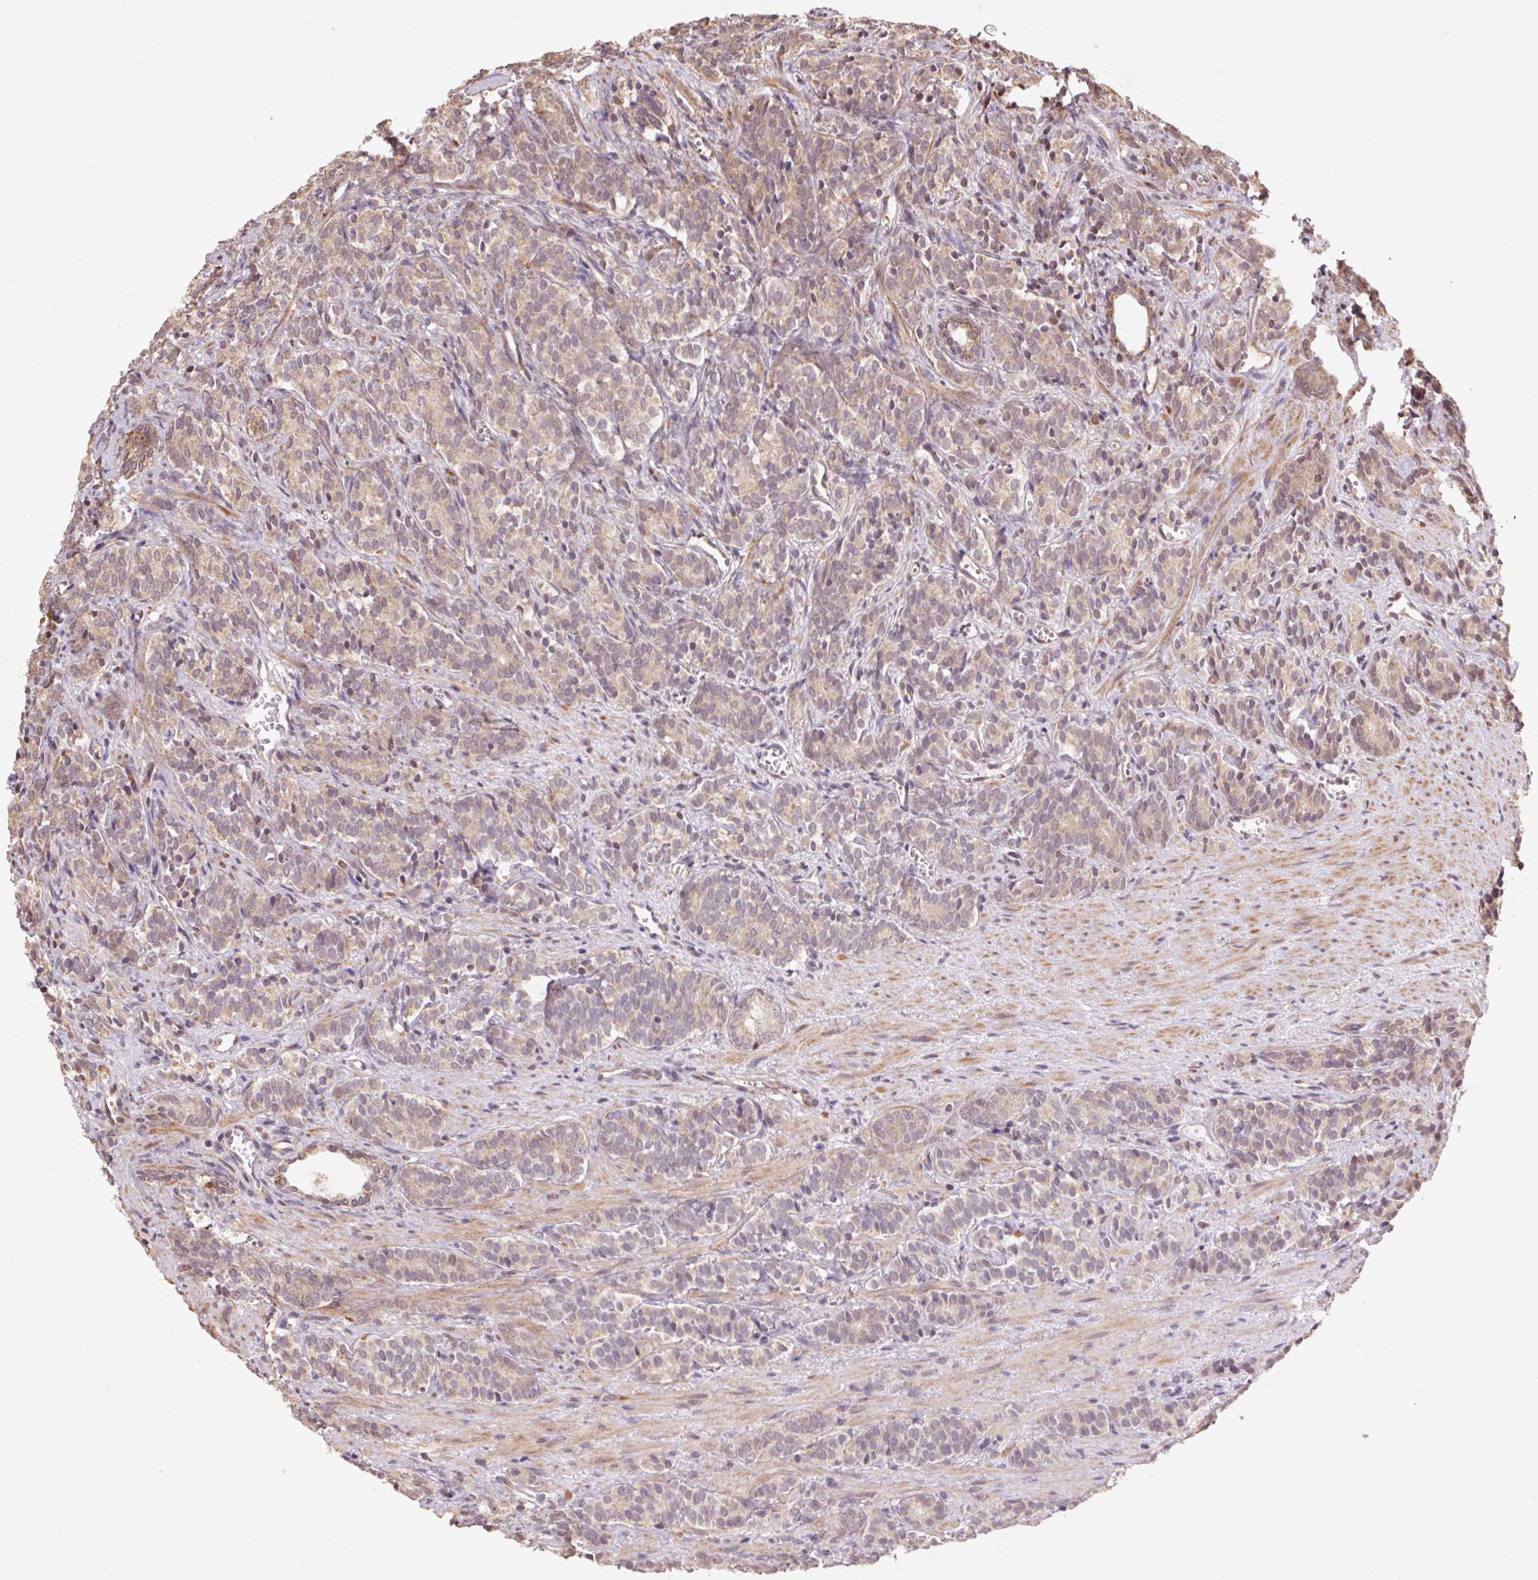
{"staining": {"intensity": "weak", "quantity": "25%-75%", "location": "cytoplasmic/membranous"}, "tissue": "prostate cancer", "cell_type": "Tumor cells", "image_type": "cancer", "snomed": [{"axis": "morphology", "description": "Adenocarcinoma, High grade"}, {"axis": "topography", "description": "Prostate"}], "caption": "DAB (3,3'-diaminobenzidine) immunohistochemical staining of prostate cancer demonstrates weak cytoplasmic/membranous protein staining in about 25%-75% of tumor cells. (DAB (3,3'-diaminobenzidine) = brown stain, brightfield microscopy at high magnification).", "gene": "PDHA1", "patient": {"sex": "male", "age": 84}}